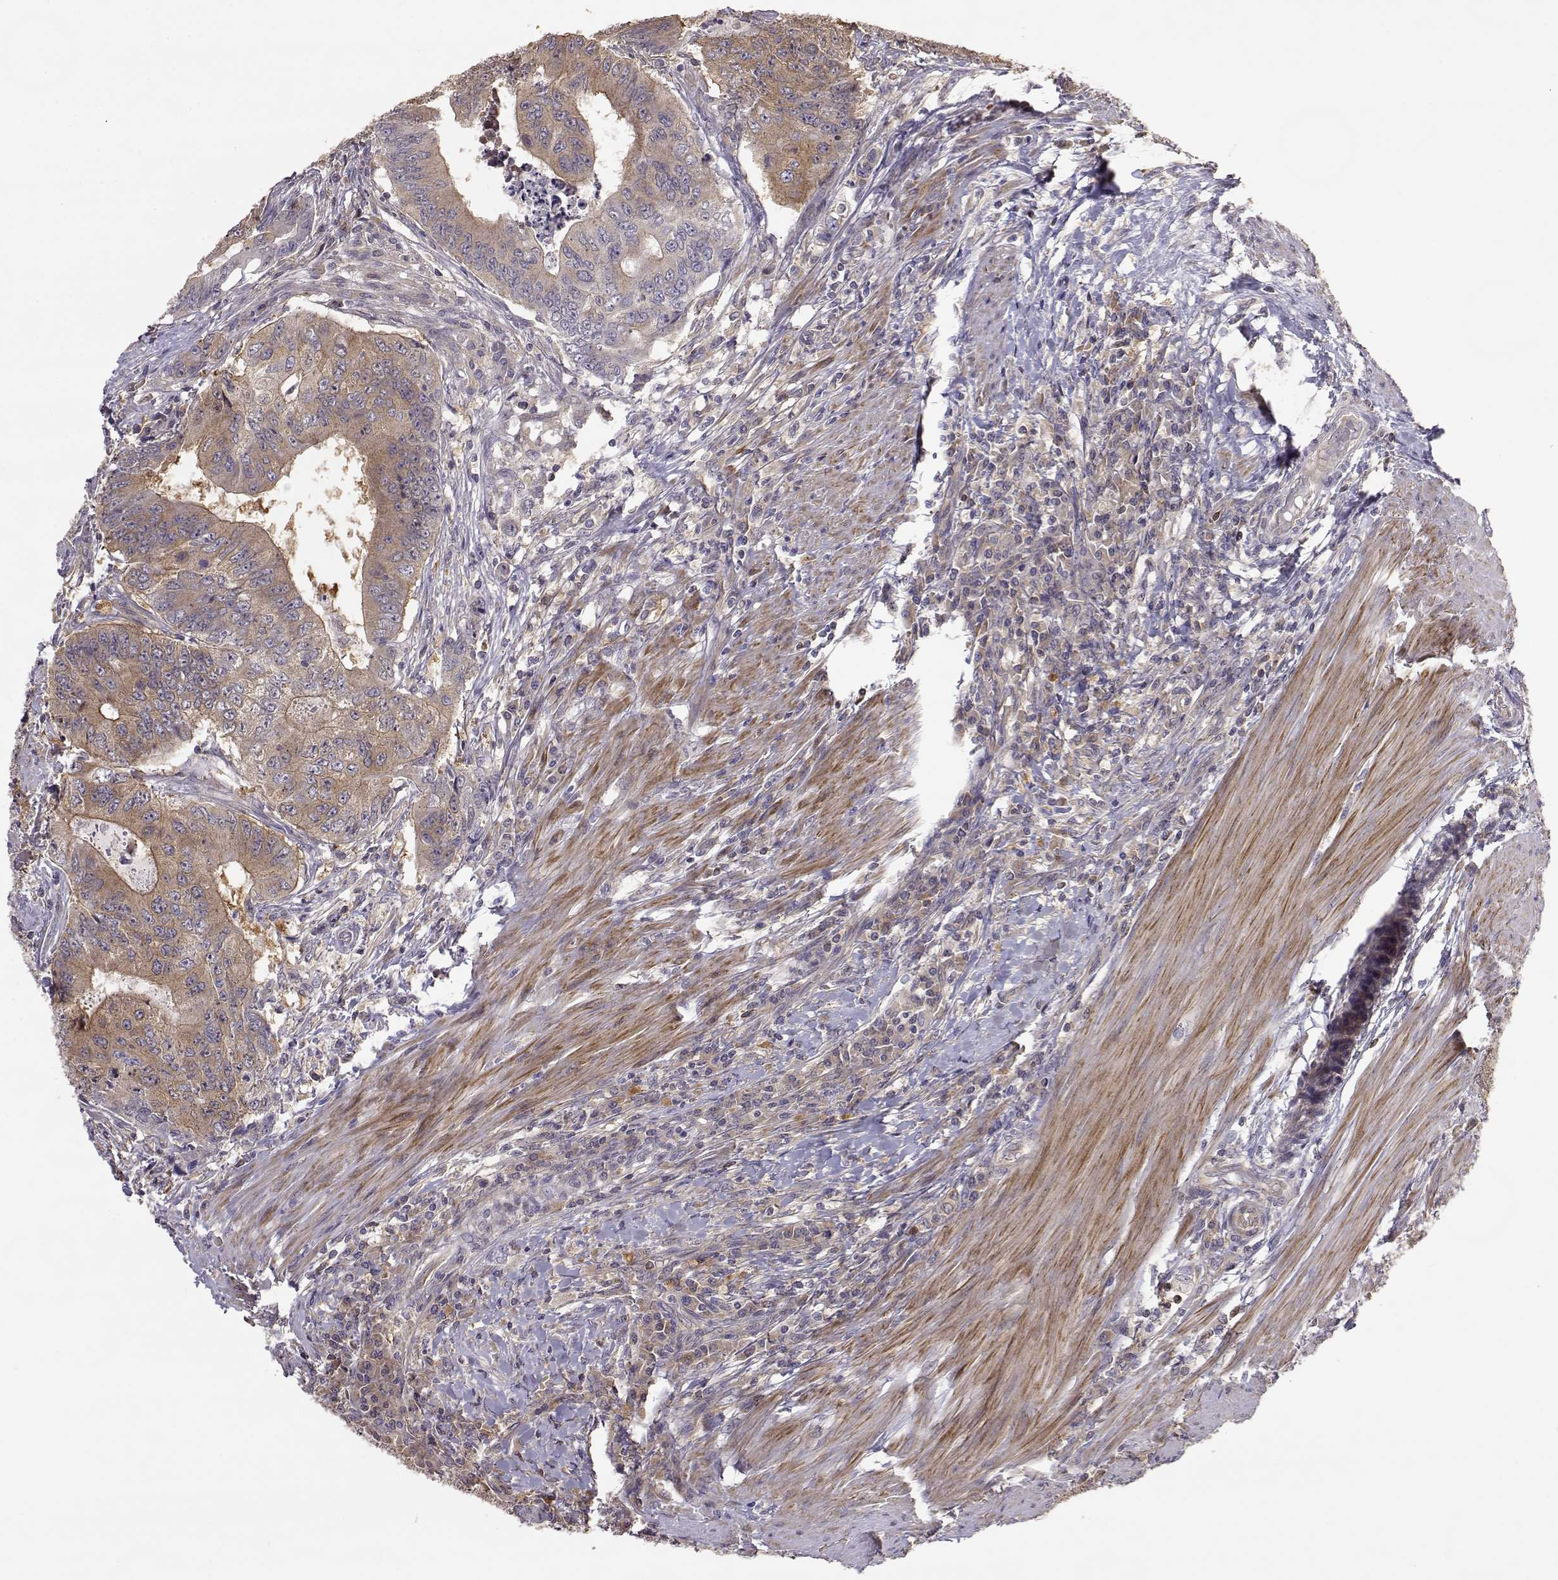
{"staining": {"intensity": "moderate", "quantity": ">75%", "location": "cytoplasmic/membranous"}, "tissue": "colorectal cancer", "cell_type": "Tumor cells", "image_type": "cancer", "snomed": [{"axis": "morphology", "description": "Adenocarcinoma, NOS"}, {"axis": "topography", "description": "Colon"}], "caption": "Colorectal adenocarcinoma was stained to show a protein in brown. There is medium levels of moderate cytoplasmic/membranous expression in about >75% of tumor cells.", "gene": "CRIM1", "patient": {"sex": "male", "age": 53}}